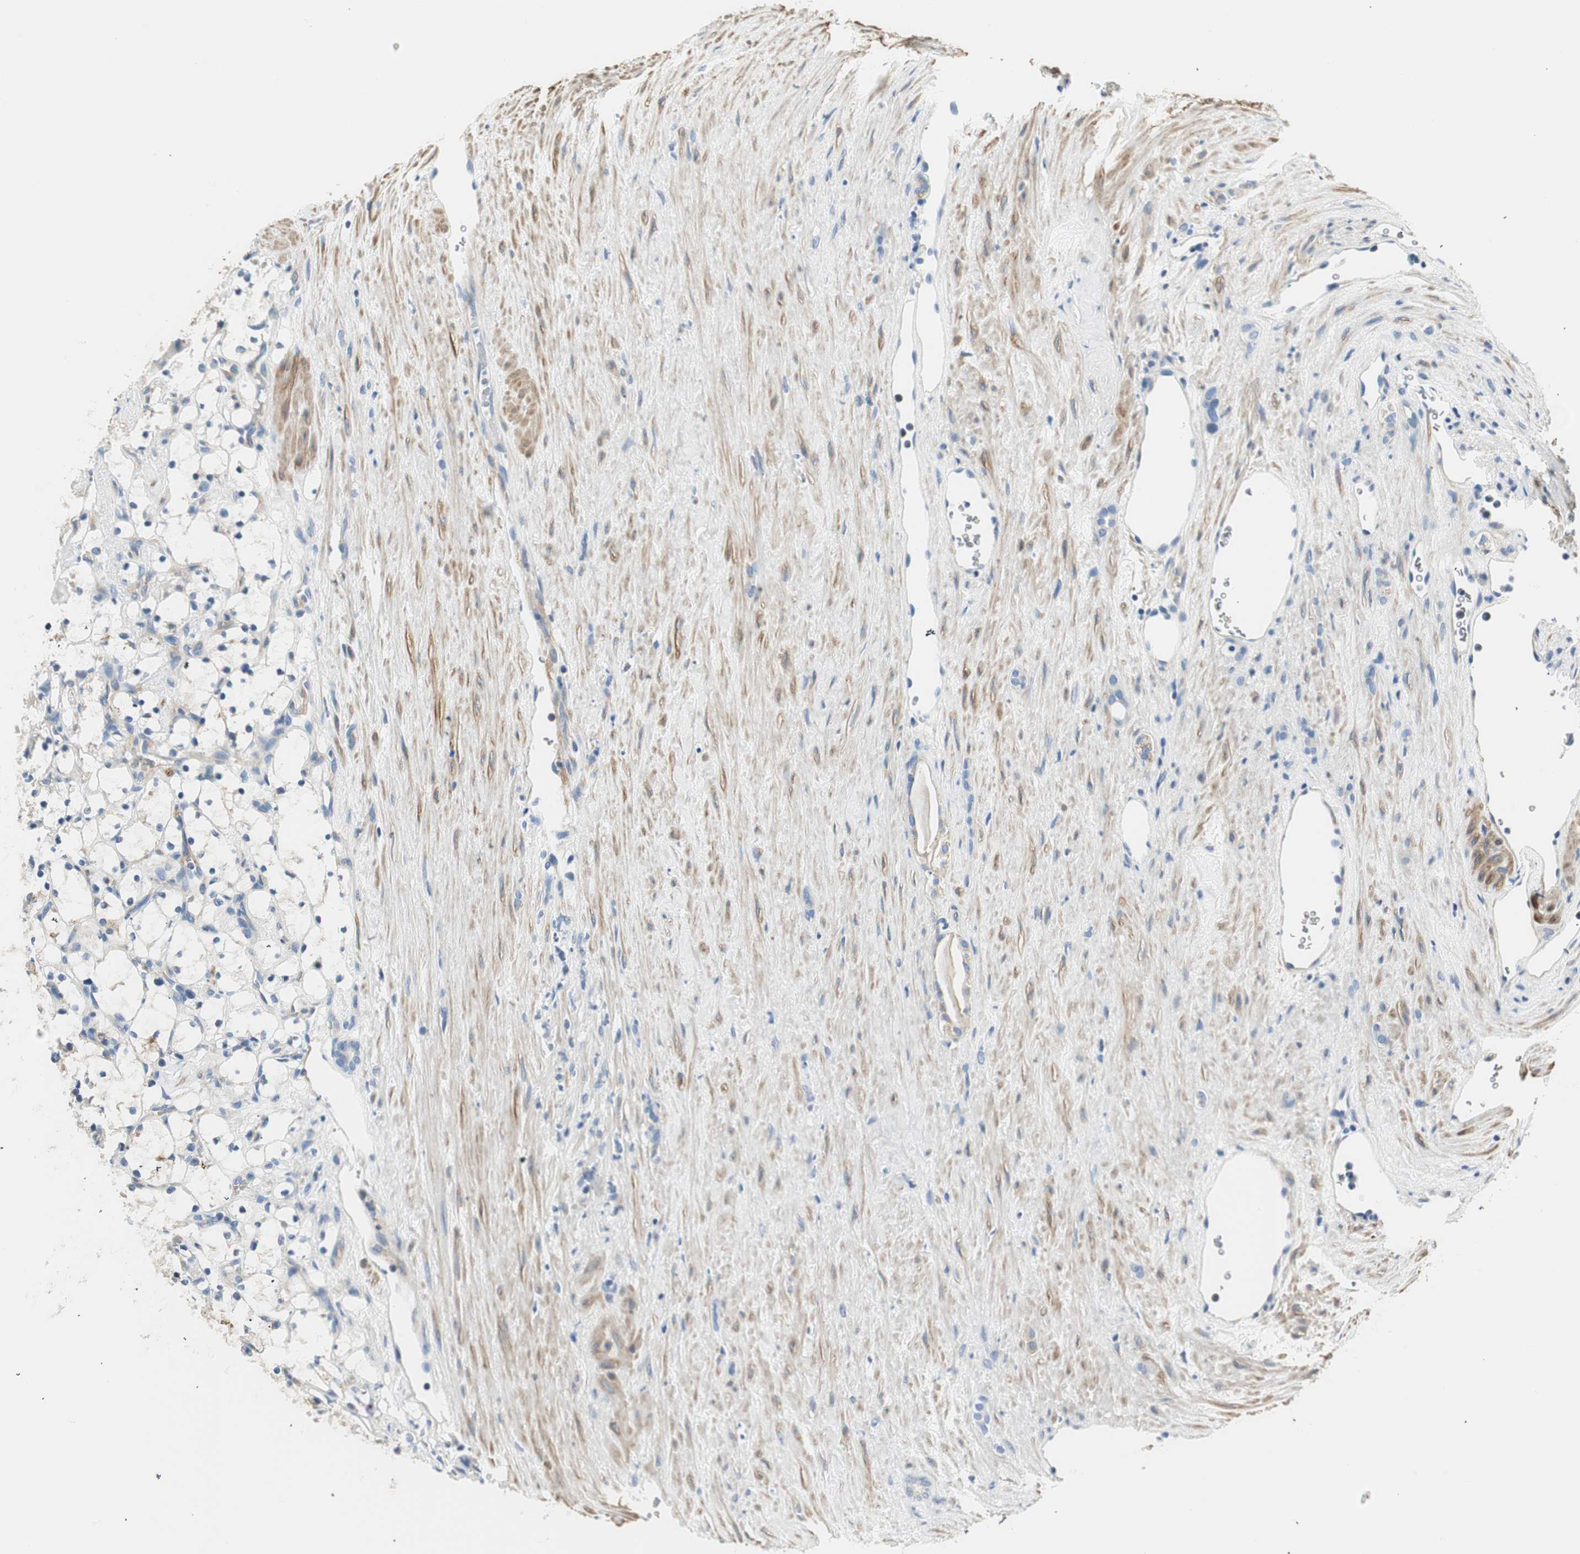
{"staining": {"intensity": "negative", "quantity": "none", "location": "none"}, "tissue": "renal cancer", "cell_type": "Tumor cells", "image_type": "cancer", "snomed": [{"axis": "morphology", "description": "Adenocarcinoma, NOS"}, {"axis": "topography", "description": "Kidney"}], "caption": "An immunohistochemistry histopathology image of renal cancer is shown. There is no staining in tumor cells of renal cancer. (DAB (3,3'-diaminobenzidine) IHC, high magnification).", "gene": "RORB", "patient": {"sex": "female", "age": 69}}